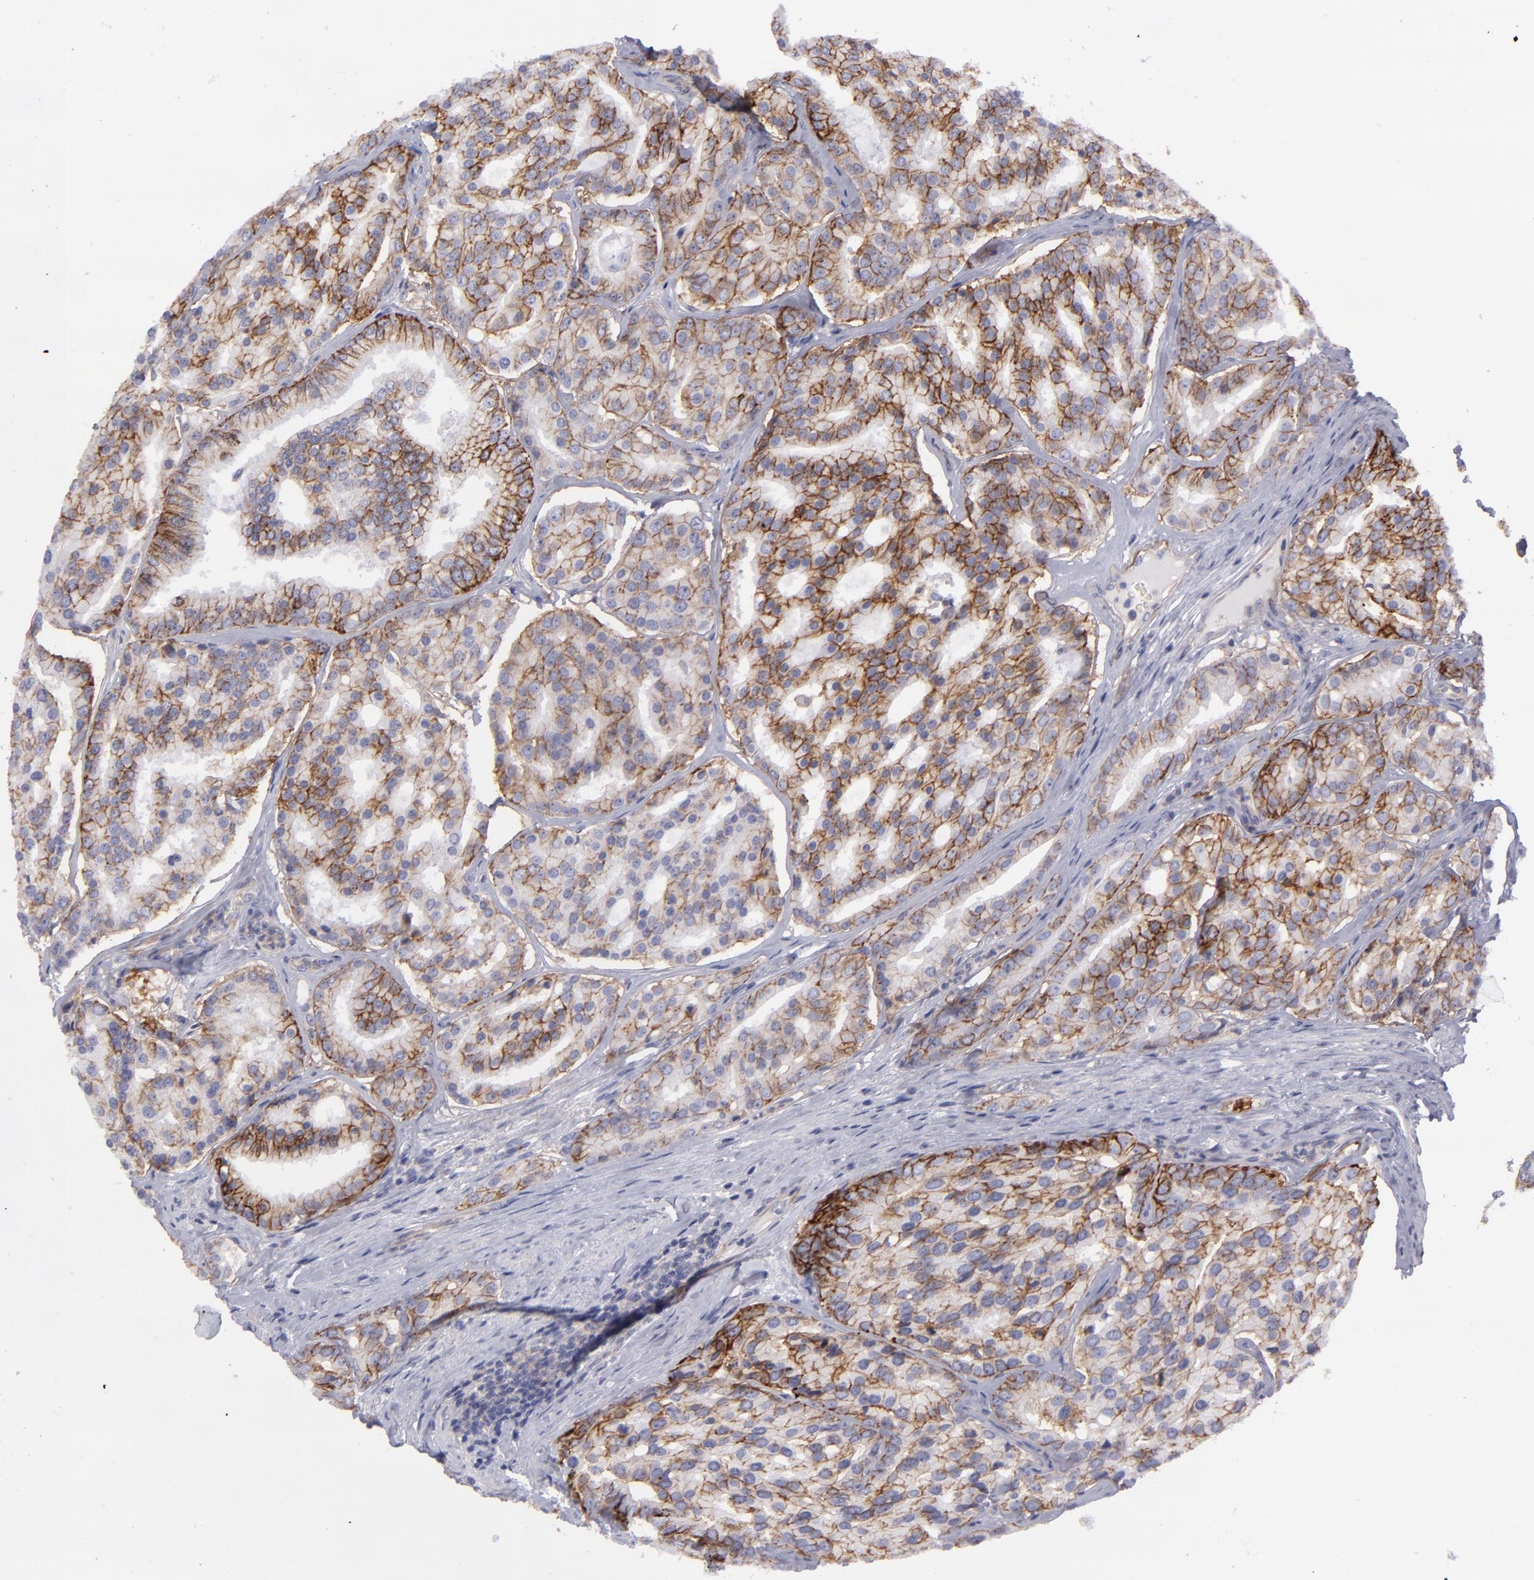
{"staining": {"intensity": "strong", "quantity": ">75%", "location": "cytoplasmic/membranous"}, "tissue": "prostate cancer", "cell_type": "Tumor cells", "image_type": "cancer", "snomed": [{"axis": "morphology", "description": "Adenocarcinoma, High grade"}, {"axis": "topography", "description": "Prostate"}], "caption": "About >75% of tumor cells in prostate cancer (adenocarcinoma (high-grade)) exhibit strong cytoplasmic/membranous protein staining as visualized by brown immunohistochemical staining.", "gene": "BSG", "patient": {"sex": "male", "age": 64}}